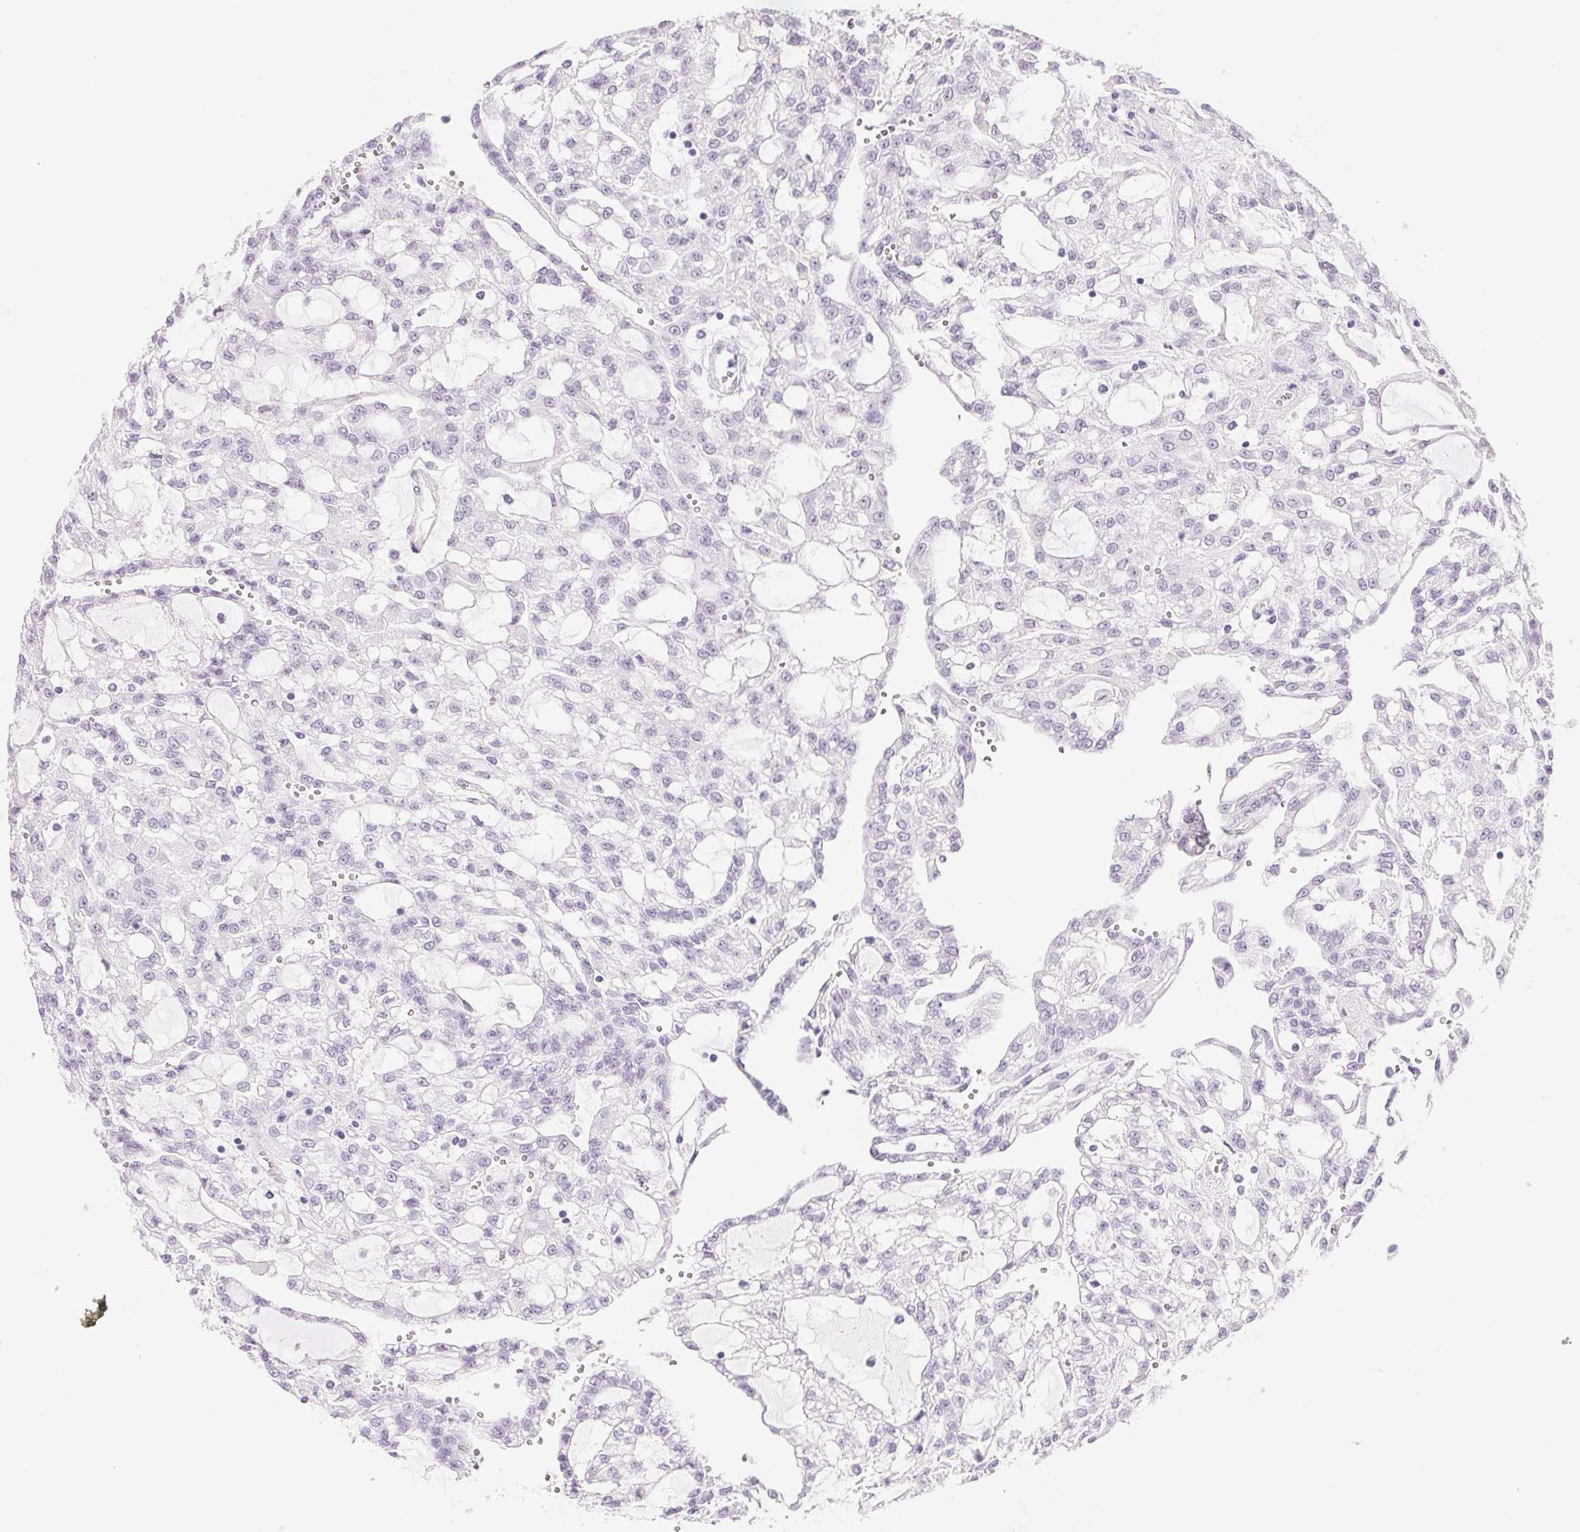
{"staining": {"intensity": "negative", "quantity": "none", "location": "none"}, "tissue": "renal cancer", "cell_type": "Tumor cells", "image_type": "cancer", "snomed": [{"axis": "morphology", "description": "Adenocarcinoma, NOS"}, {"axis": "topography", "description": "Kidney"}], "caption": "The immunohistochemistry (IHC) photomicrograph has no significant staining in tumor cells of renal cancer (adenocarcinoma) tissue.", "gene": "CPB1", "patient": {"sex": "male", "age": 63}}